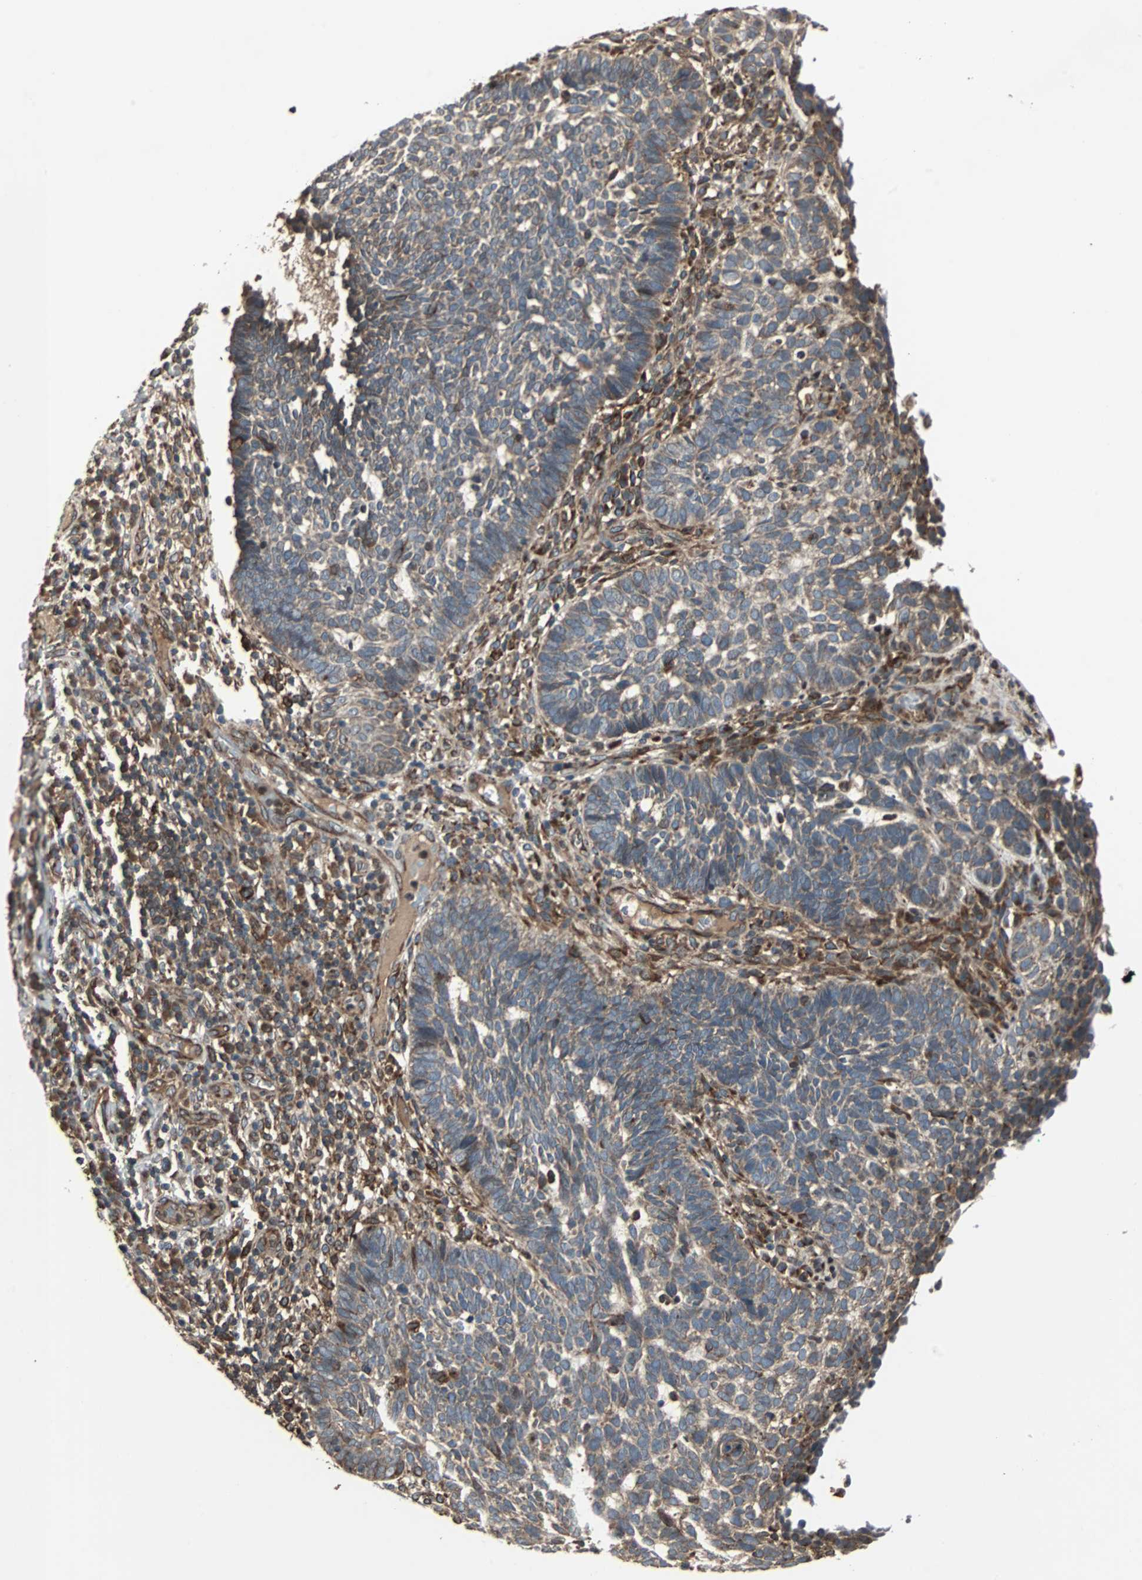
{"staining": {"intensity": "weak", "quantity": "25%-75%", "location": "cytoplasmic/membranous"}, "tissue": "skin cancer", "cell_type": "Tumor cells", "image_type": "cancer", "snomed": [{"axis": "morphology", "description": "Normal tissue, NOS"}, {"axis": "morphology", "description": "Basal cell carcinoma"}, {"axis": "topography", "description": "Skin"}], "caption": "This is an image of IHC staining of skin cancer, which shows weak staining in the cytoplasmic/membranous of tumor cells.", "gene": "RAB7A", "patient": {"sex": "male", "age": 87}}